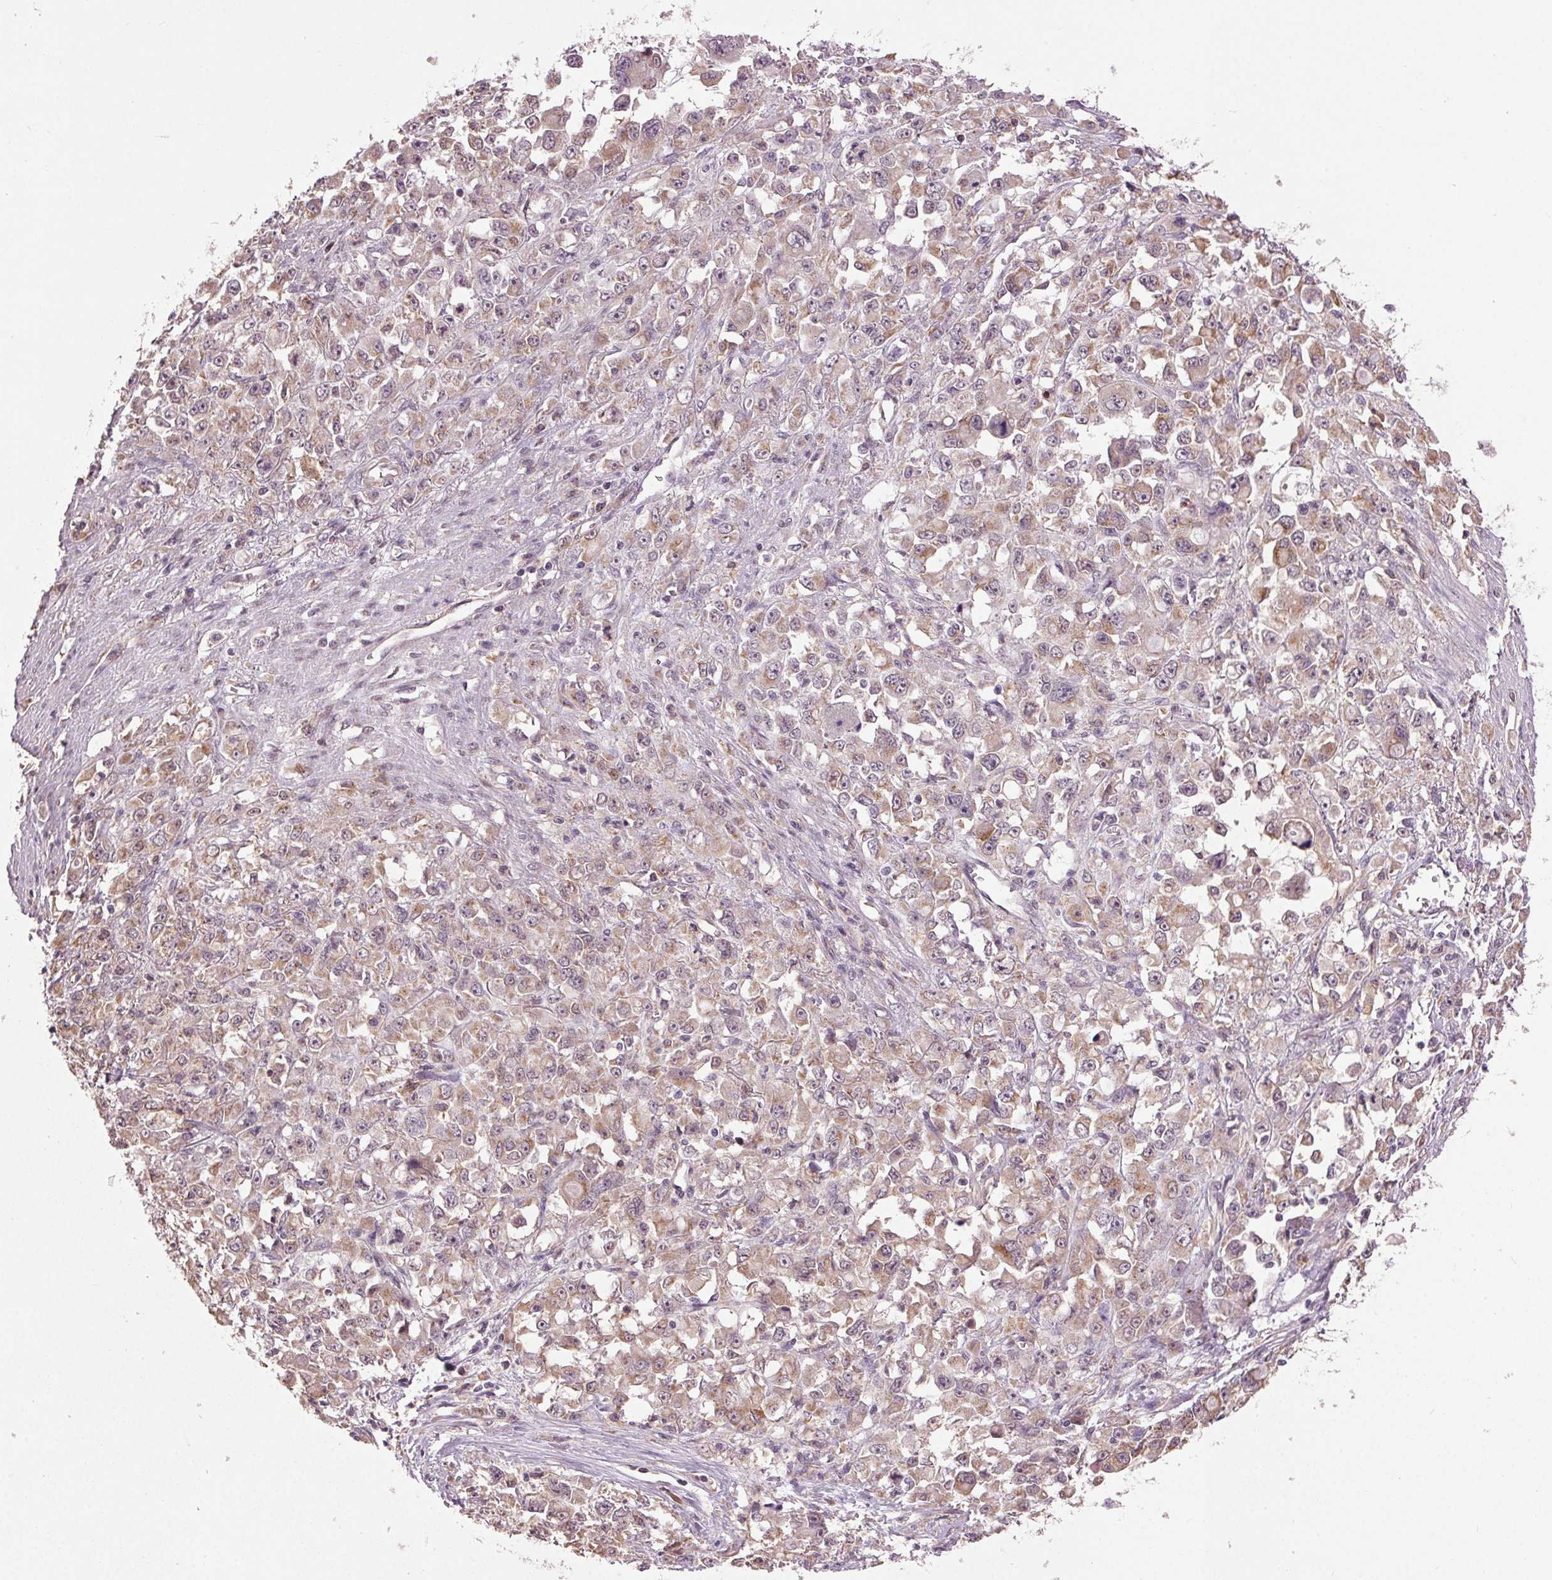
{"staining": {"intensity": "weak", "quantity": "25%-75%", "location": "cytoplasmic/membranous"}, "tissue": "stomach cancer", "cell_type": "Tumor cells", "image_type": "cancer", "snomed": [{"axis": "morphology", "description": "Adenocarcinoma, NOS"}, {"axis": "topography", "description": "Stomach"}], "caption": "This is an image of immunohistochemistry (IHC) staining of adenocarcinoma (stomach), which shows weak staining in the cytoplasmic/membranous of tumor cells.", "gene": "BSDC1", "patient": {"sex": "female", "age": 76}}